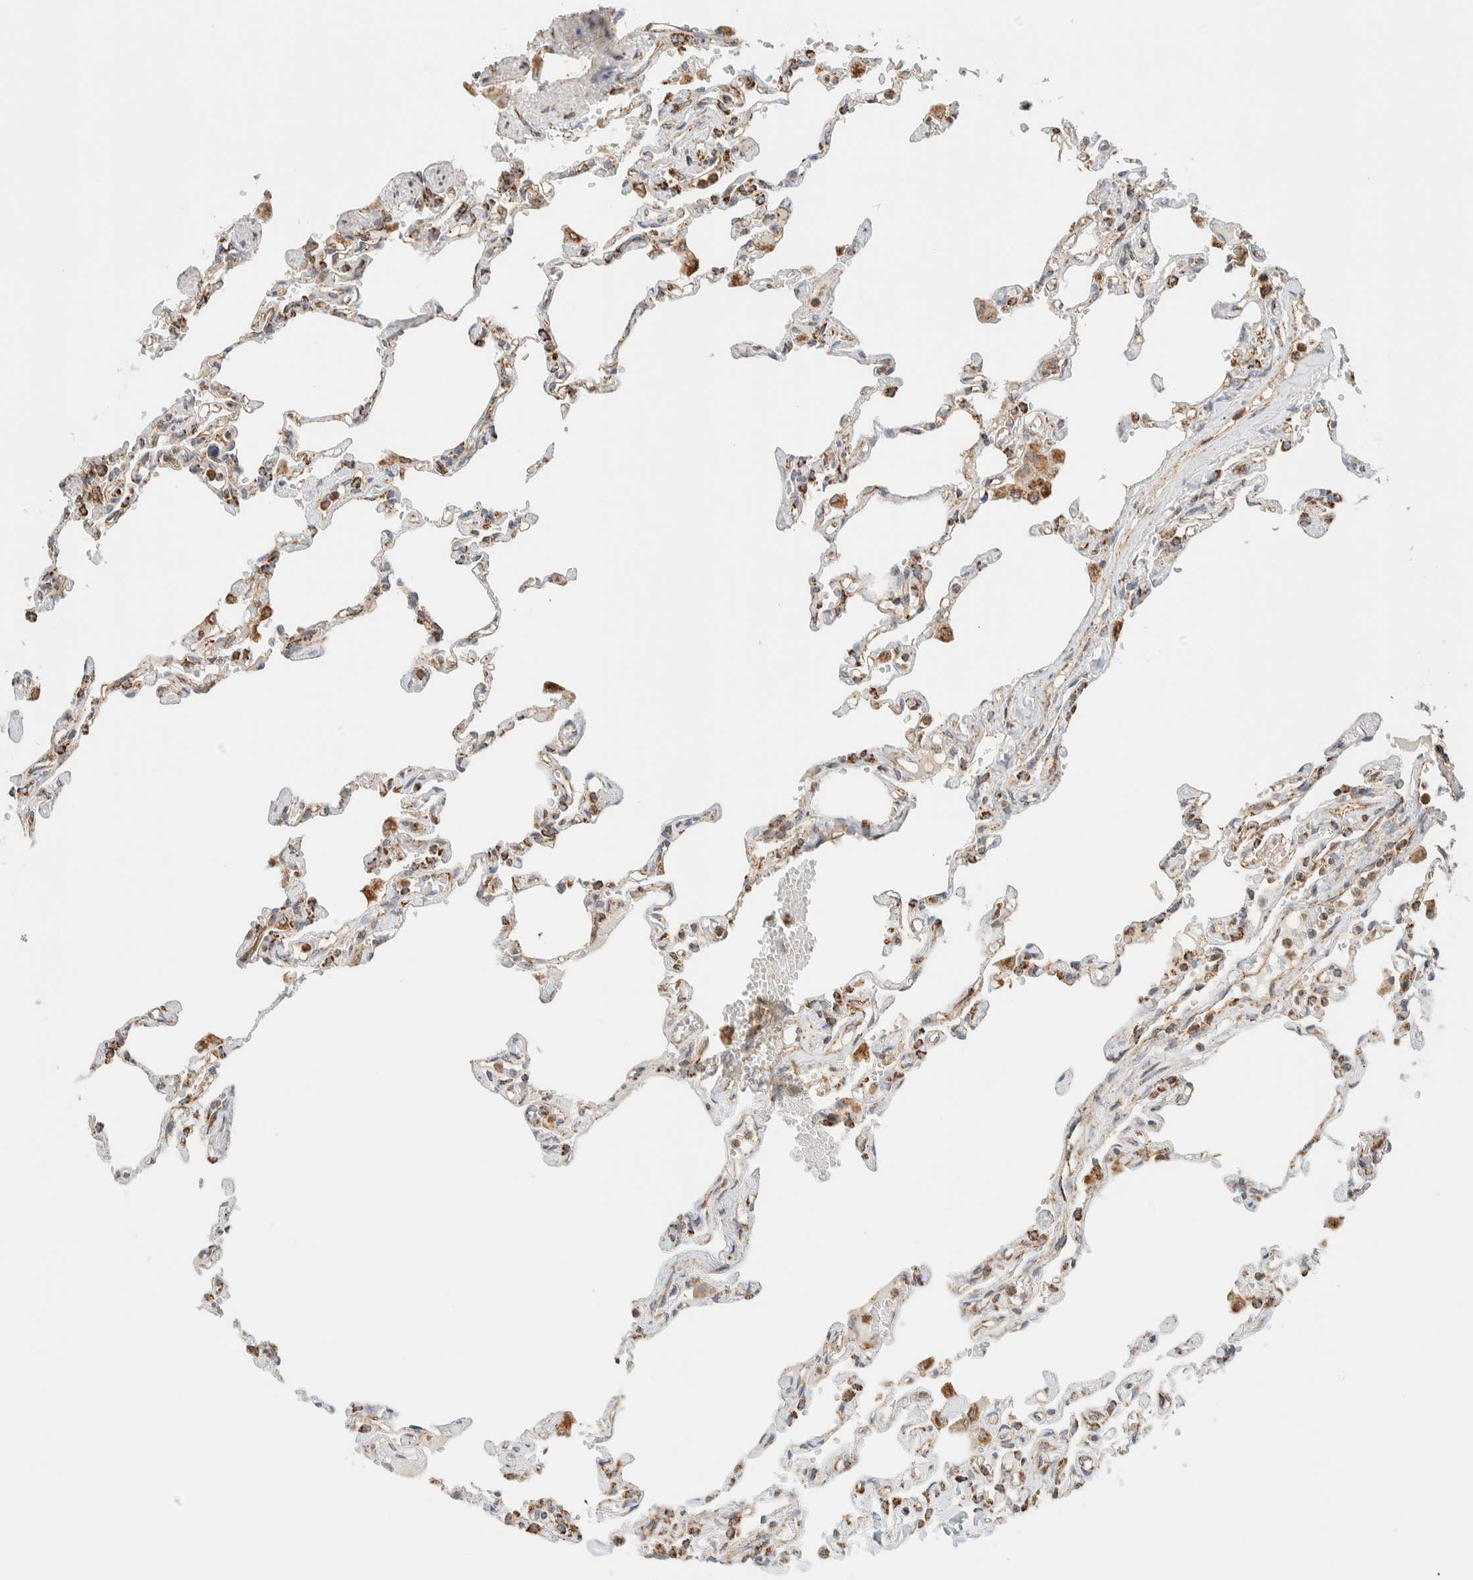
{"staining": {"intensity": "moderate", "quantity": ">75%", "location": "cytoplasmic/membranous"}, "tissue": "lung", "cell_type": "Alveolar cells", "image_type": "normal", "snomed": [{"axis": "morphology", "description": "Normal tissue, NOS"}, {"axis": "topography", "description": "Lung"}], "caption": "Alveolar cells demonstrate medium levels of moderate cytoplasmic/membranous positivity in approximately >75% of cells in unremarkable human lung. The staining was performed using DAB to visualize the protein expression in brown, while the nuclei were stained in blue with hematoxylin (Magnification: 20x).", "gene": "KIFAP3", "patient": {"sex": "male", "age": 21}}